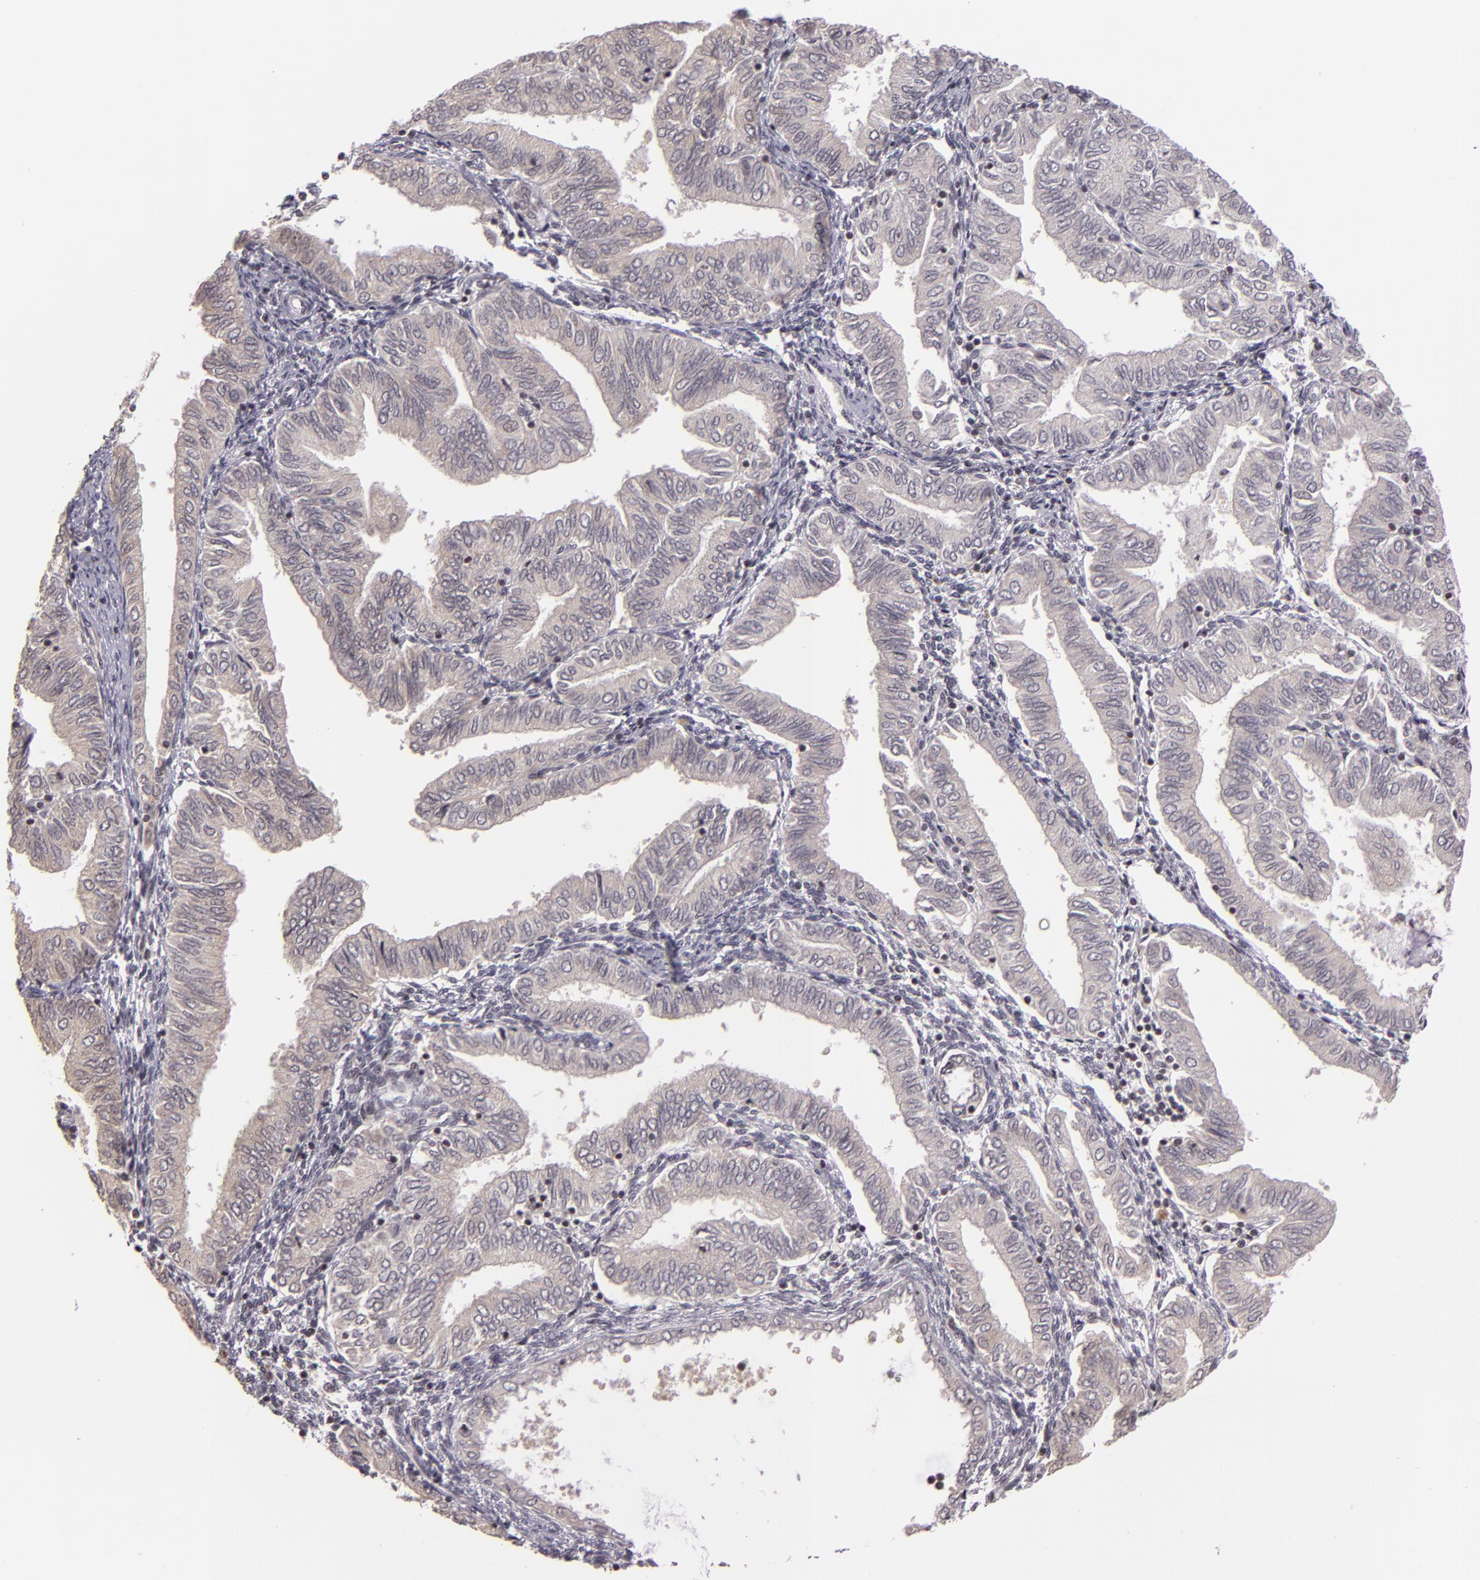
{"staining": {"intensity": "negative", "quantity": "none", "location": "none"}, "tissue": "endometrial cancer", "cell_type": "Tumor cells", "image_type": "cancer", "snomed": [{"axis": "morphology", "description": "Adenocarcinoma, NOS"}, {"axis": "topography", "description": "Endometrium"}], "caption": "Tumor cells are negative for protein expression in human endometrial cancer.", "gene": "AKAP6", "patient": {"sex": "female", "age": 51}}